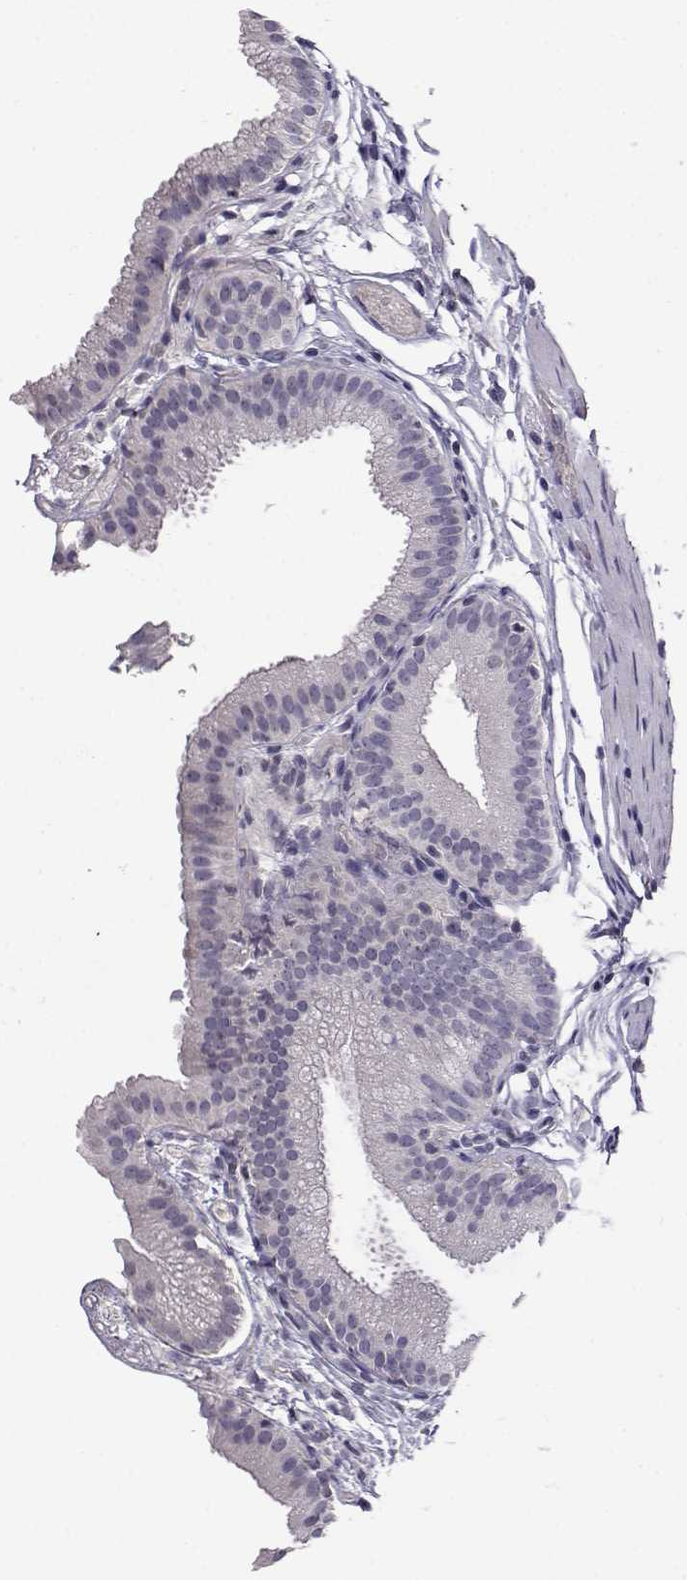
{"staining": {"intensity": "negative", "quantity": "none", "location": "none"}, "tissue": "gallbladder", "cell_type": "Glandular cells", "image_type": "normal", "snomed": [{"axis": "morphology", "description": "Normal tissue, NOS"}, {"axis": "topography", "description": "Gallbladder"}], "caption": "High magnification brightfield microscopy of benign gallbladder stained with DAB (brown) and counterstained with hematoxylin (blue): glandular cells show no significant expression. (Brightfield microscopy of DAB immunohistochemistry at high magnification).", "gene": "AKR1B1", "patient": {"sex": "female", "age": 45}}